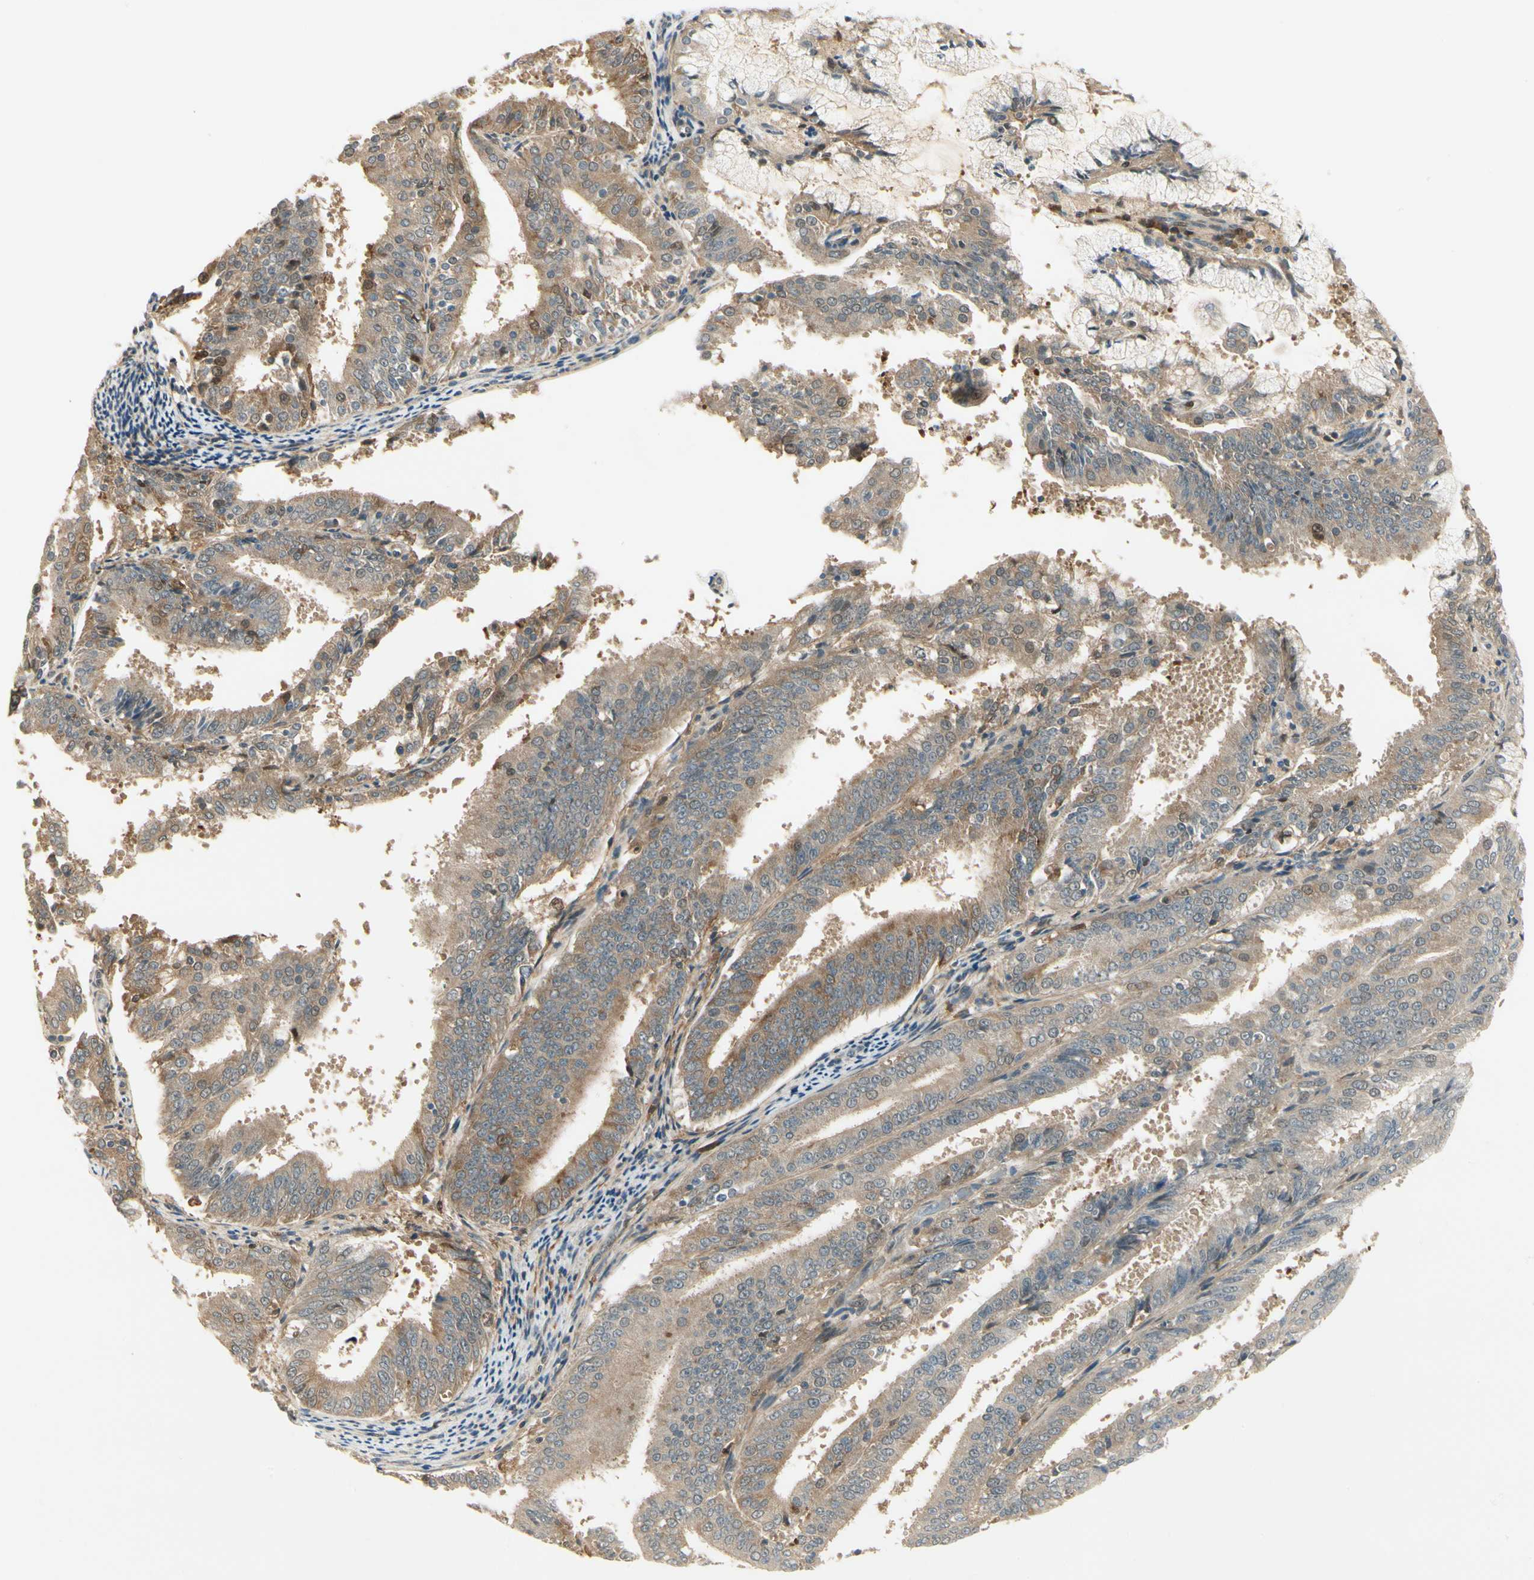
{"staining": {"intensity": "moderate", "quantity": "<25%", "location": "cytoplasmic/membranous"}, "tissue": "endometrial cancer", "cell_type": "Tumor cells", "image_type": "cancer", "snomed": [{"axis": "morphology", "description": "Adenocarcinoma, NOS"}, {"axis": "topography", "description": "Endometrium"}], "caption": "Endometrial cancer (adenocarcinoma) was stained to show a protein in brown. There is low levels of moderate cytoplasmic/membranous expression in about <25% of tumor cells.", "gene": "EPHB3", "patient": {"sex": "female", "age": 63}}